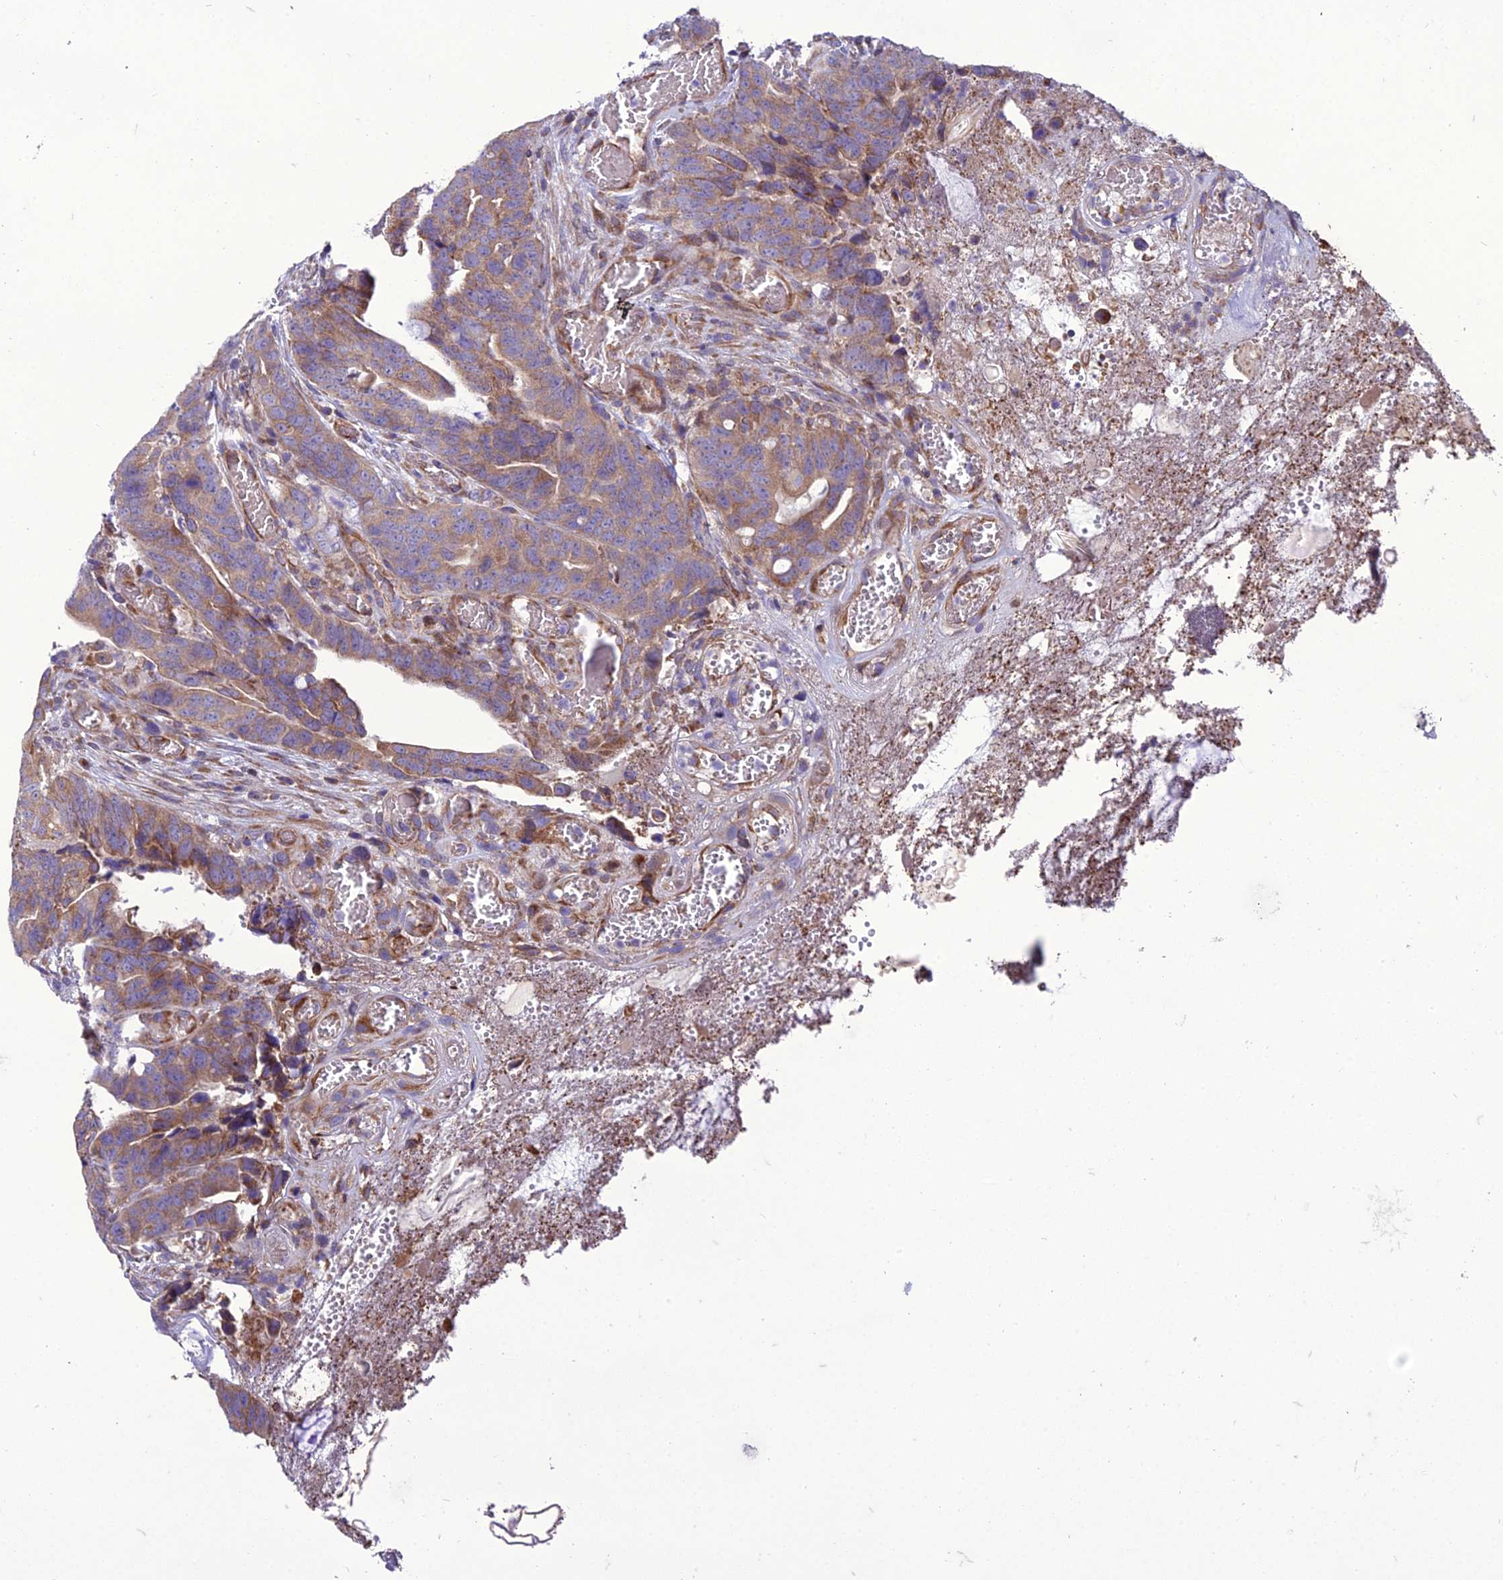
{"staining": {"intensity": "moderate", "quantity": ">75%", "location": "cytoplasmic/membranous"}, "tissue": "colorectal cancer", "cell_type": "Tumor cells", "image_type": "cancer", "snomed": [{"axis": "morphology", "description": "Adenocarcinoma, NOS"}, {"axis": "topography", "description": "Colon"}], "caption": "An IHC micrograph of neoplastic tissue is shown. Protein staining in brown labels moderate cytoplasmic/membranous positivity in colorectal cancer (adenocarcinoma) within tumor cells.", "gene": "GIMAP1", "patient": {"sex": "female", "age": 82}}